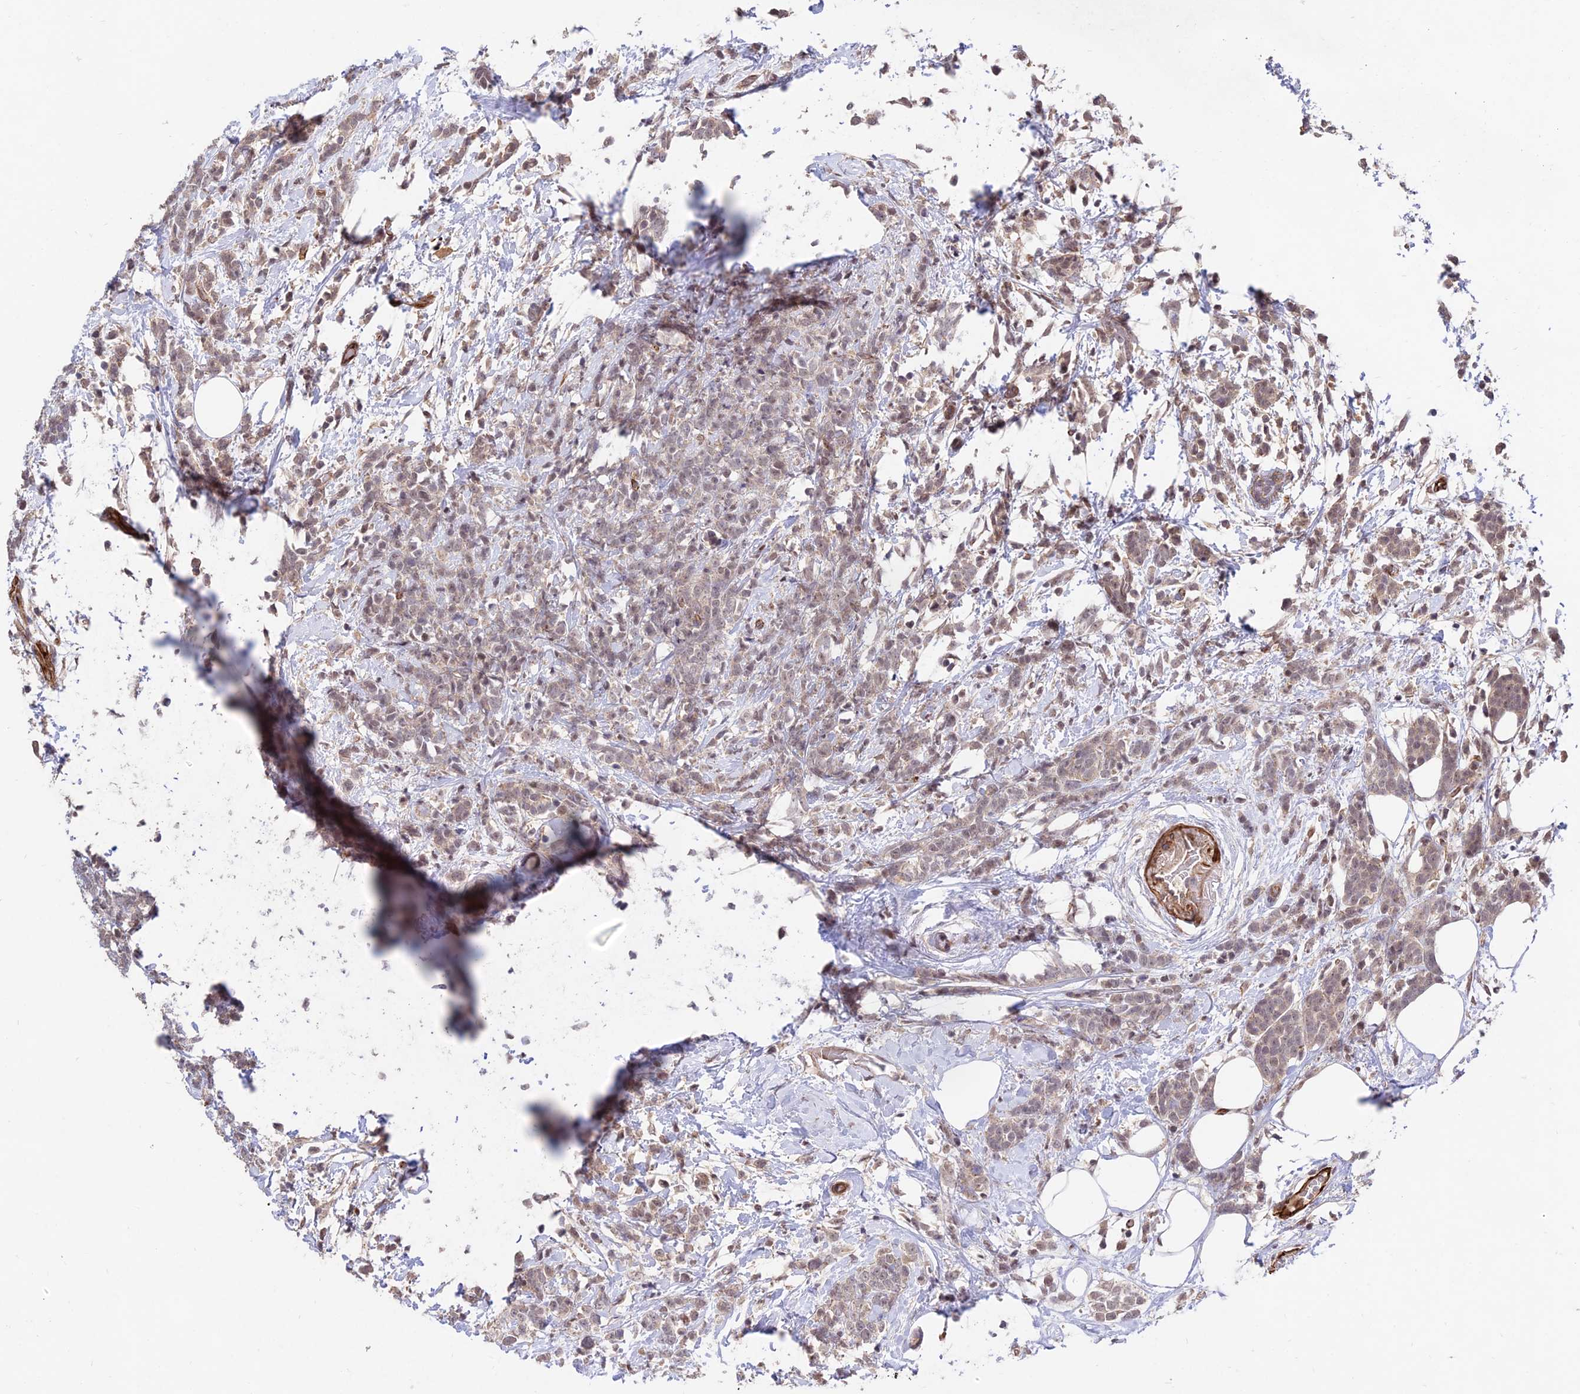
{"staining": {"intensity": "weak", "quantity": ">75%", "location": "cytoplasmic/membranous,nuclear"}, "tissue": "breast cancer", "cell_type": "Tumor cells", "image_type": "cancer", "snomed": [{"axis": "morphology", "description": "Lobular carcinoma"}, {"axis": "topography", "description": "Breast"}], "caption": "Immunohistochemistry of human lobular carcinoma (breast) shows low levels of weak cytoplasmic/membranous and nuclear positivity in about >75% of tumor cells.", "gene": "ZNF85", "patient": {"sex": "female", "age": 58}}